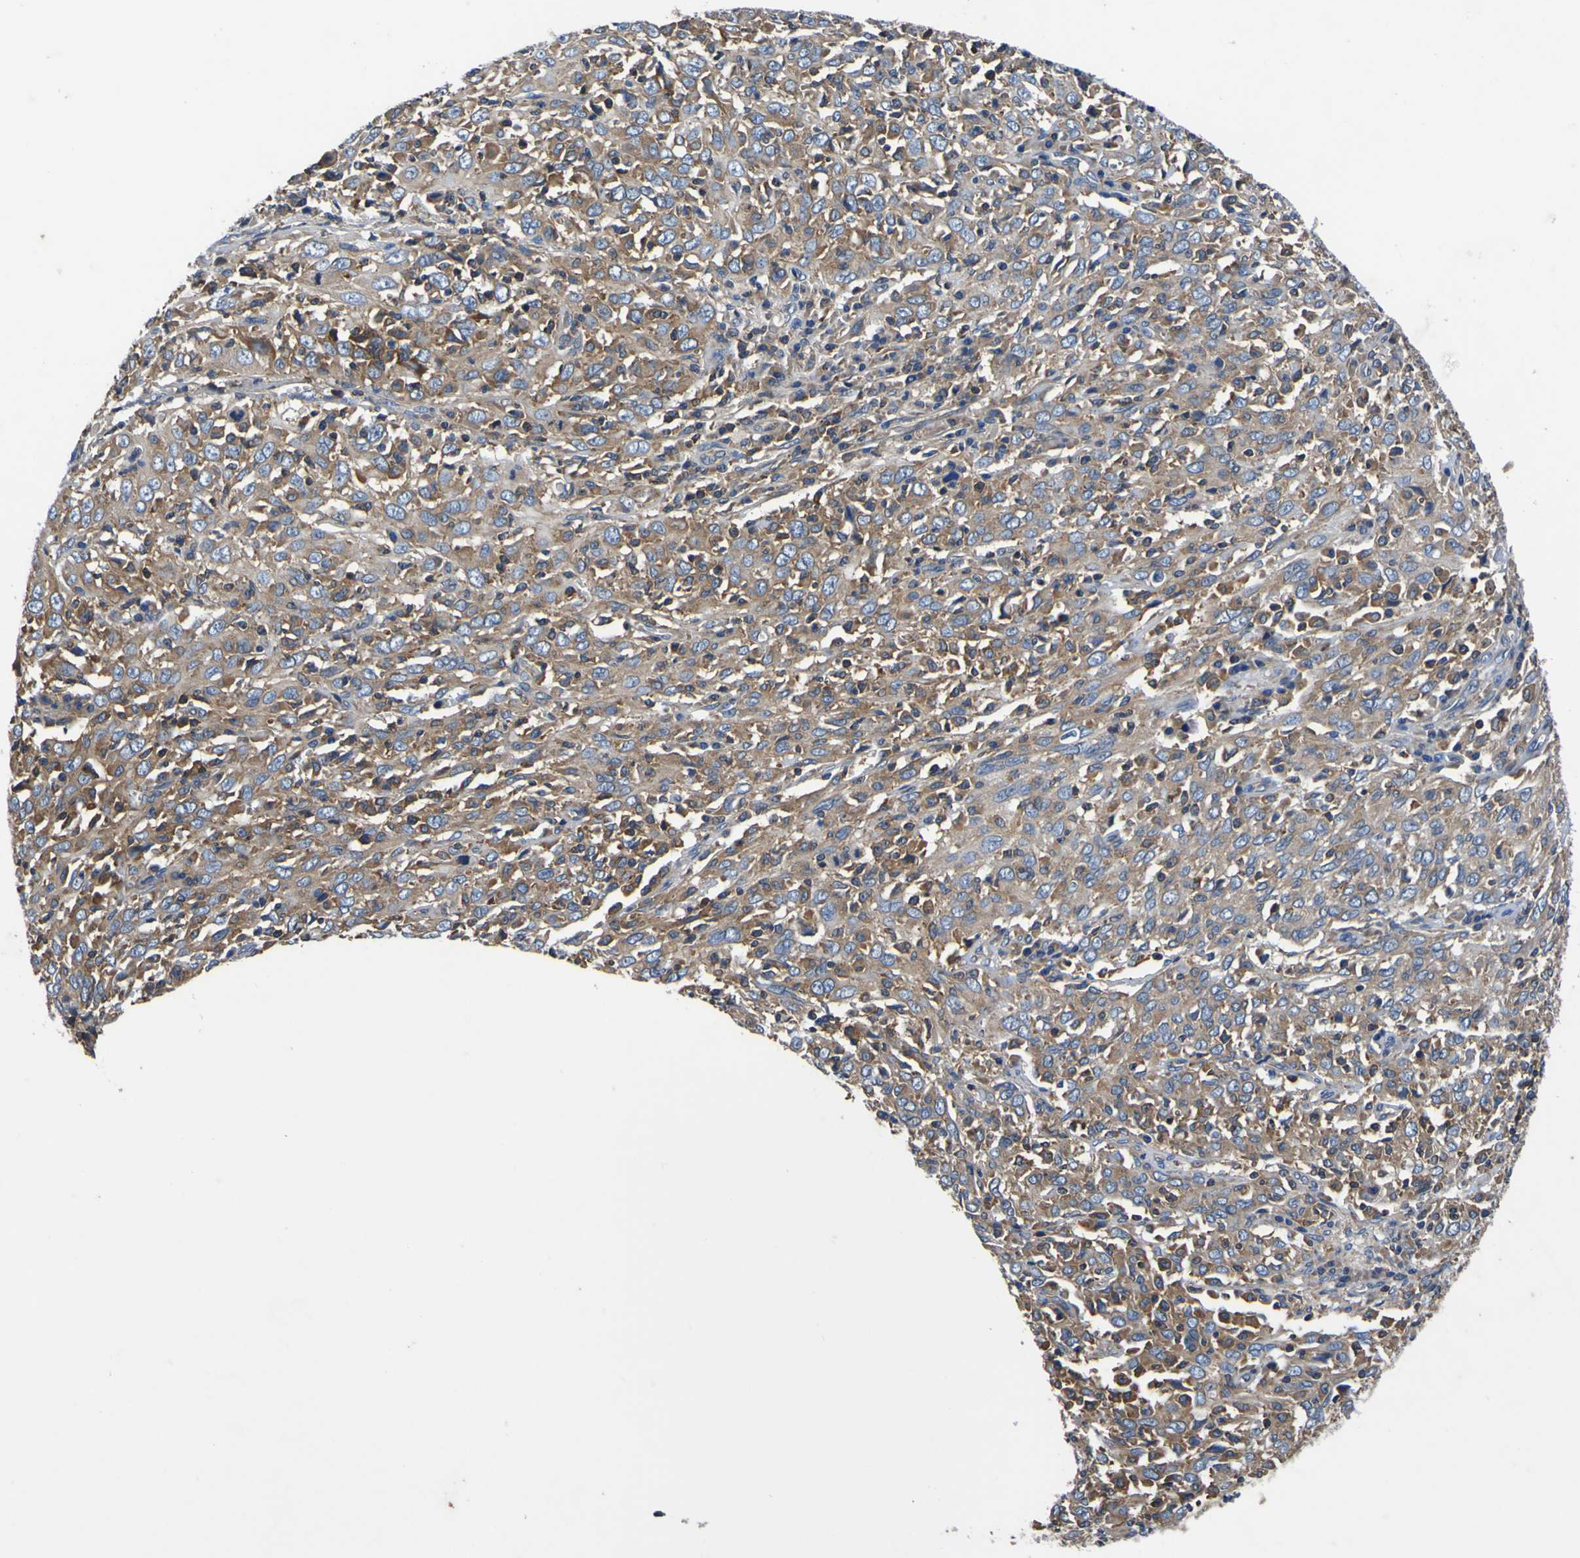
{"staining": {"intensity": "moderate", "quantity": ">75%", "location": "cytoplasmic/membranous"}, "tissue": "cervical cancer", "cell_type": "Tumor cells", "image_type": "cancer", "snomed": [{"axis": "morphology", "description": "Squamous cell carcinoma, NOS"}, {"axis": "topography", "description": "Cervix"}], "caption": "Tumor cells exhibit medium levels of moderate cytoplasmic/membranous positivity in about >75% of cells in human squamous cell carcinoma (cervical).", "gene": "CNR2", "patient": {"sex": "female", "age": 46}}